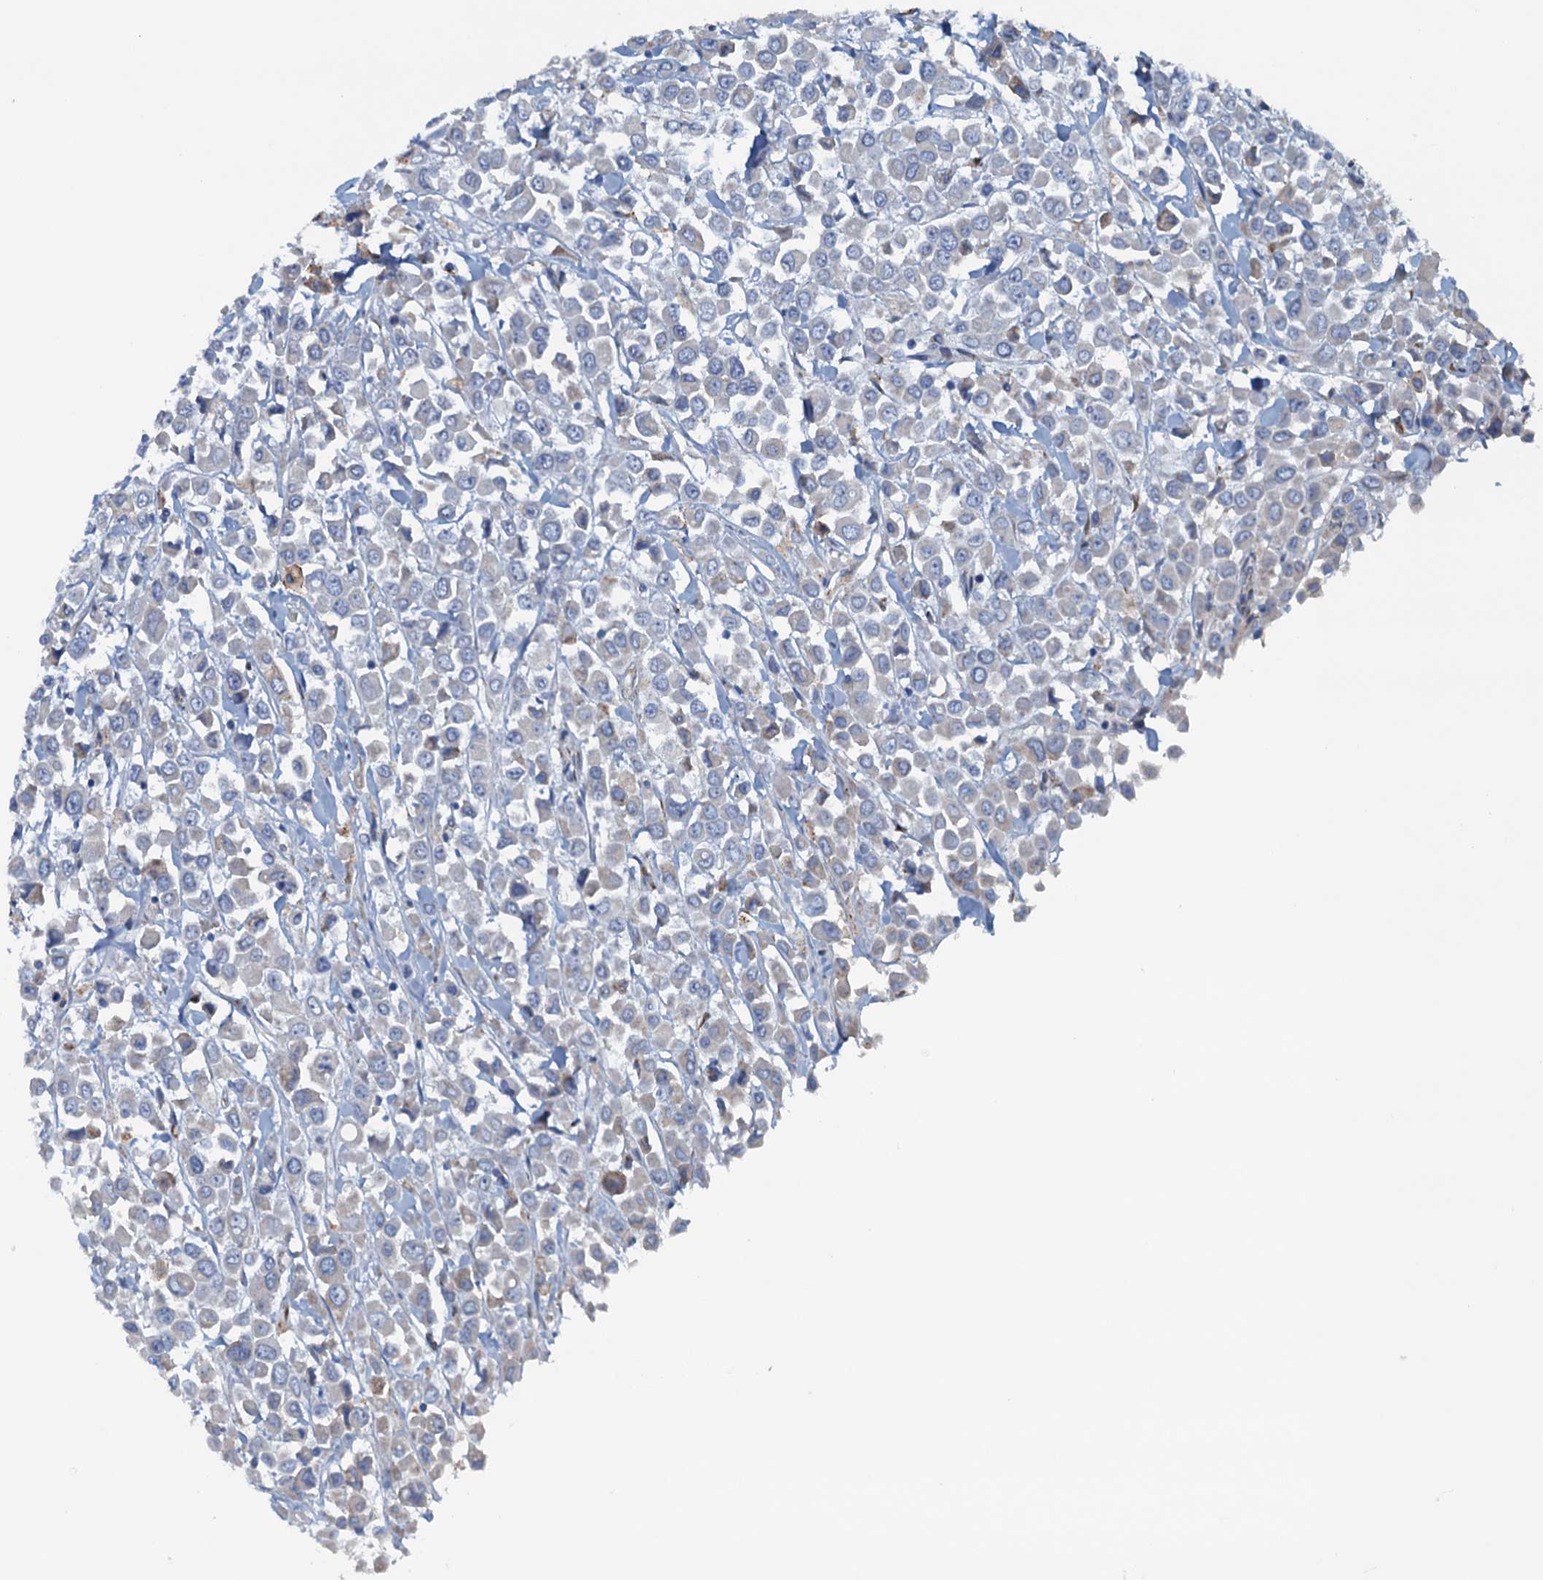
{"staining": {"intensity": "negative", "quantity": "none", "location": "none"}, "tissue": "breast cancer", "cell_type": "Tumor cells", "image_type": "cancer", "snomed": [{"axis": "morphology", "description": "Duct carcinoma"}, {"axis": "topography", "description": "Breast"}], "caption": "Immunohistochemical staining of human breast cancer (invasive ductal carcinoma) exhibits no significant positivity in tumor cells.", "gene": "CBLIF", "patient": {"sex": "female", "age": 61}}